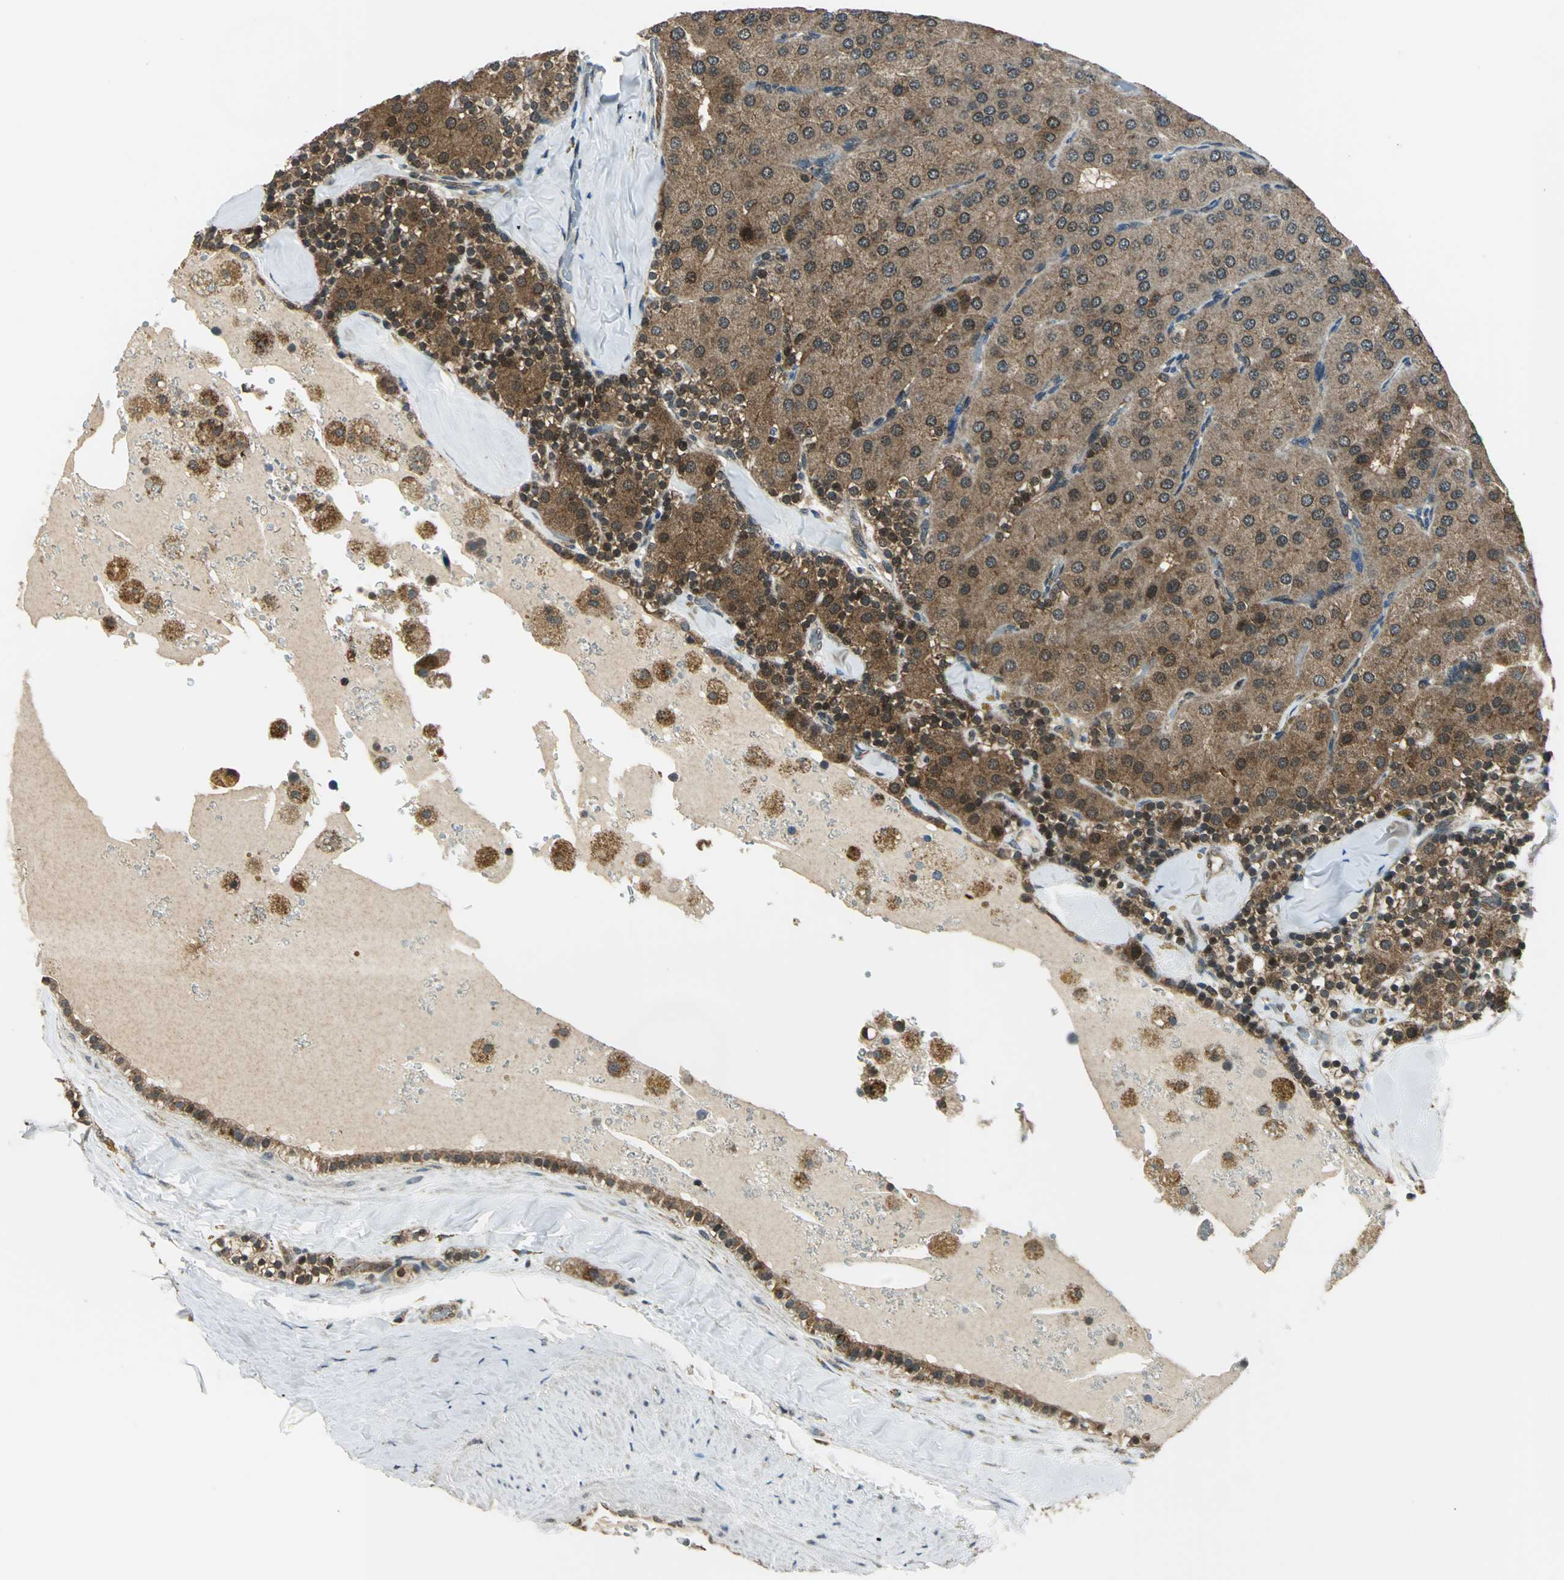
{"staining": {"intensity": "moderate", "quantity": ">75%", "location": "cytoplasmic/membranous"}, "tissue": "parathyroid gland", "cell_type": "Glandular cells", "image_type": "normal", "snomed": [{"axis": "morphology", "description": "Normal tissue, NOS"}, {"axis": "morphology", "description": "Adenoma, NOS"}, {"axis": "topography", "description": "Parathyroid gland"}], "caption": "Immunohistochemistry (IHC) histopathology image of benign human parathyroid gland stained for a protein (brown), which demonstrates medium levels of moderate cytoplasmic/membranous staining in approximately >75% of glandular cells.", "gene": "NUDT2", "patient": {"sex": "female", "age": 86}}